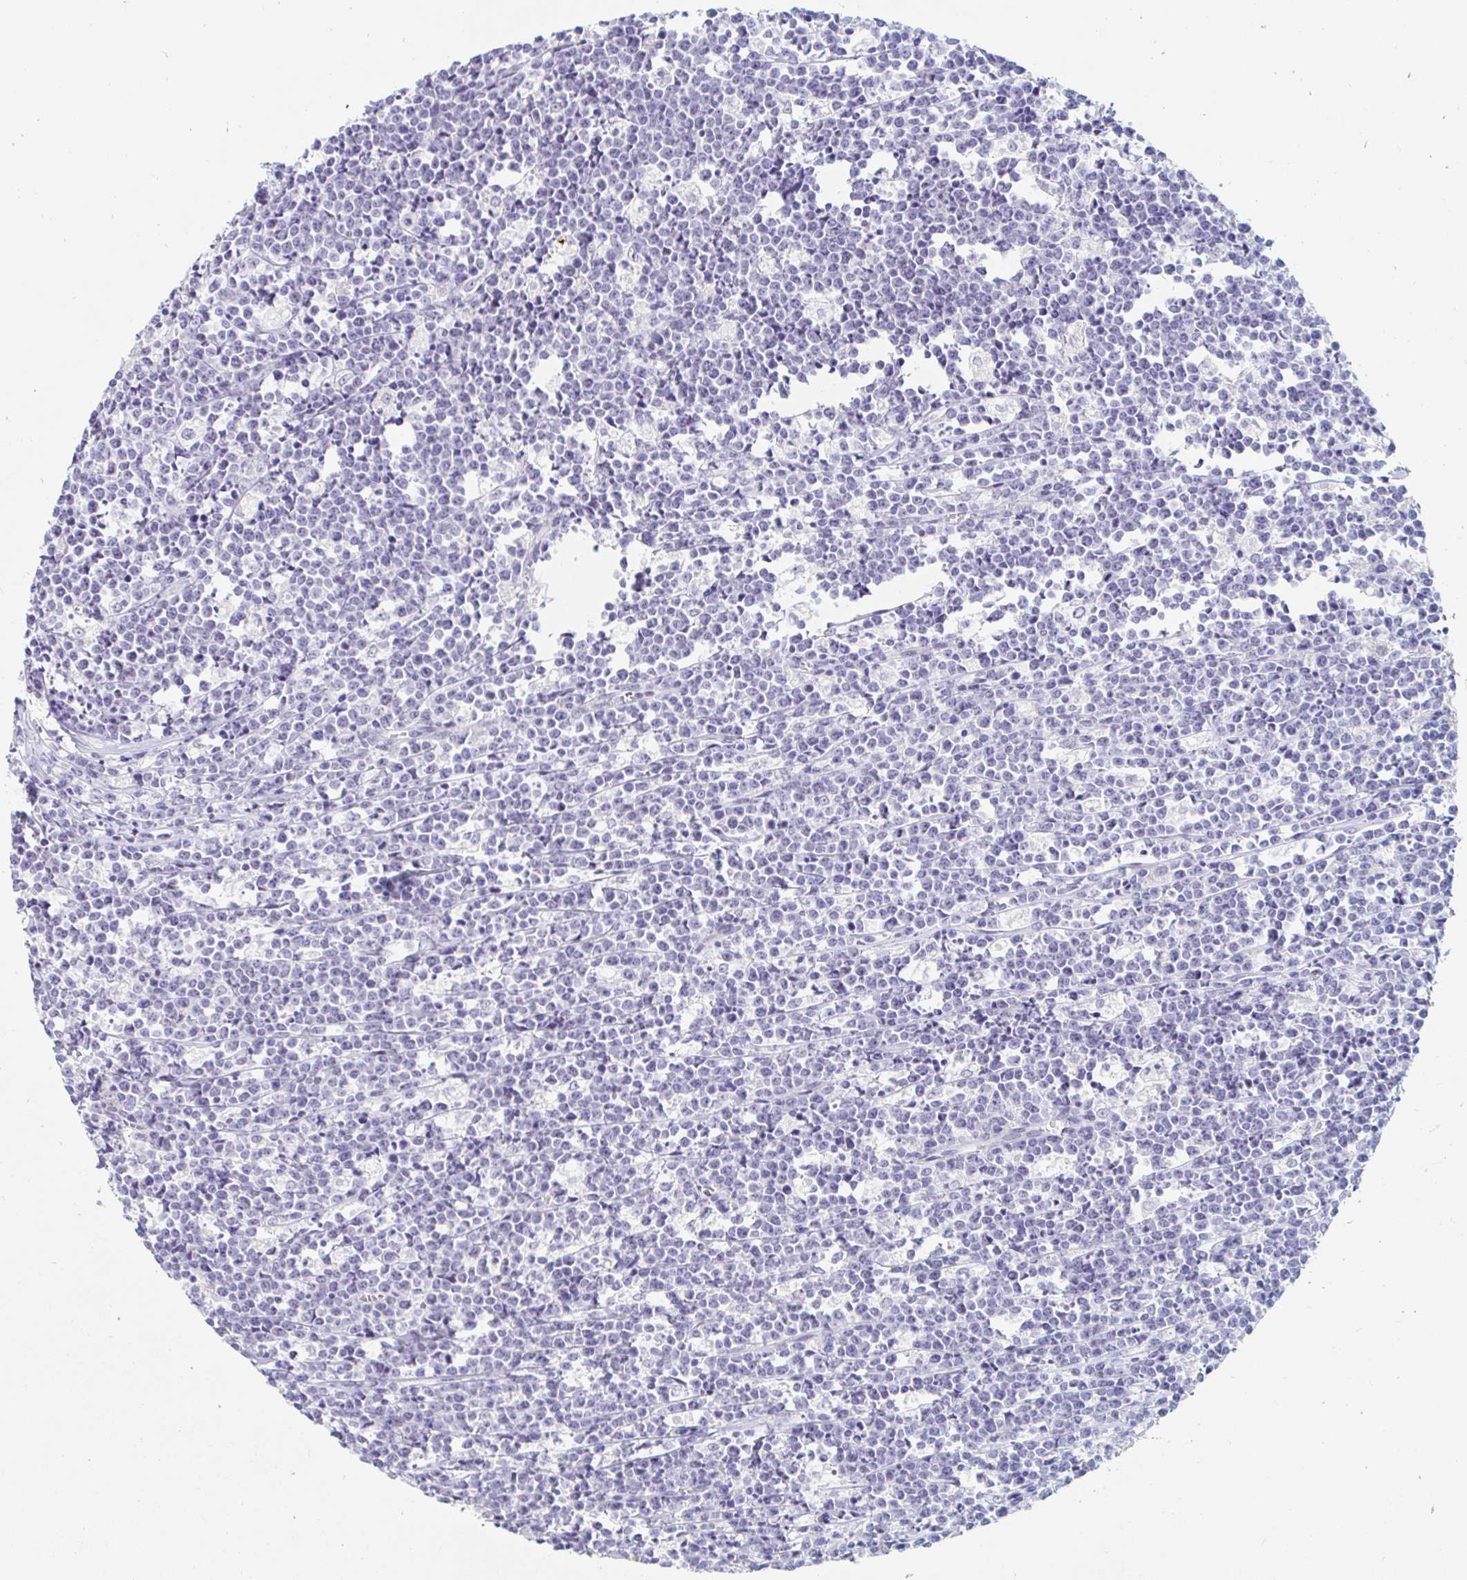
{"staining": {"intensity": "negative", "quantity": "none", "location": "none"}, "tissue": "lymphoma", "cell_type": "Tumor cells", "image_type": "cancer", "snomed": [{"axis": "morphology", "description": "Malignant lymphoma, non-Hodgkin's type, High grade"}, {"axis": "topography", "description": "Small intestine"}], "caption": "Tumor cells are negative for brown protein staining in high-grade malignant lymphoma, non-Hodgkin's type.", "gene": "TEX44", "patient": {"sex": "female", "age": 56}}